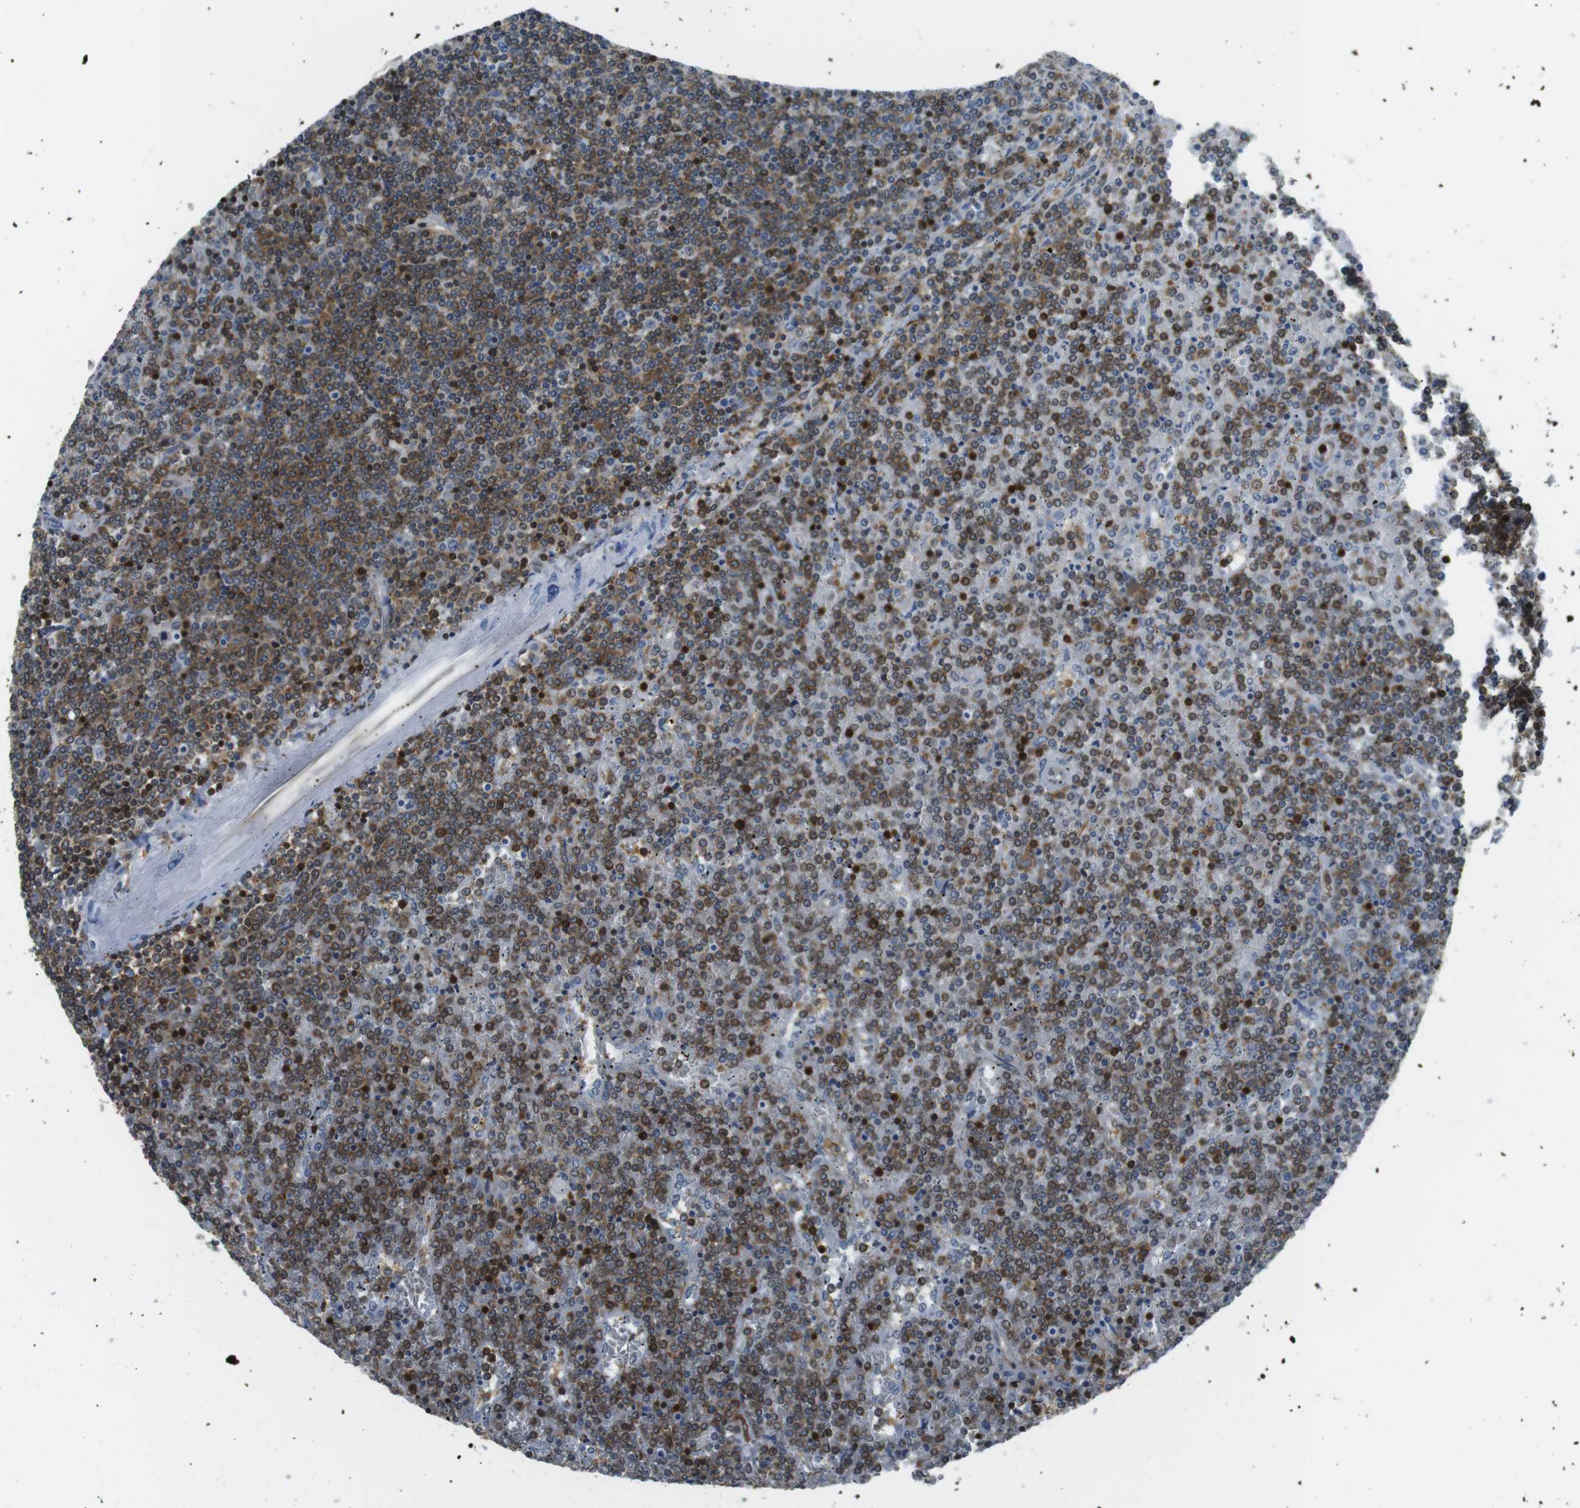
{"staining": {"intensity": "moderate", "quantity": "25%-75%", "location": "cytoplasmic/membranous"}, "tissue": "lymphoma", "cell_type": "Tumor cells", "image_type": "cancer", "snomed": [{"axis": "morphology", "description": "Malignant lymphoma, non-Hodgkin's type, Low grade"}, {"axis": "topography", "description": "Spleen"}], "caption": "Malignant lymphoma, non-Hodgkin's type (low-grade) was stained to show a protein in brown. There is medium levels of moderate cytoplasmic/membranous positivity in about 25%-75% of tumor cells. (IHC, brightfield microscopy, high magnification).", "gene": "STK10", "patient": {"sex": "female", "age": 19}}